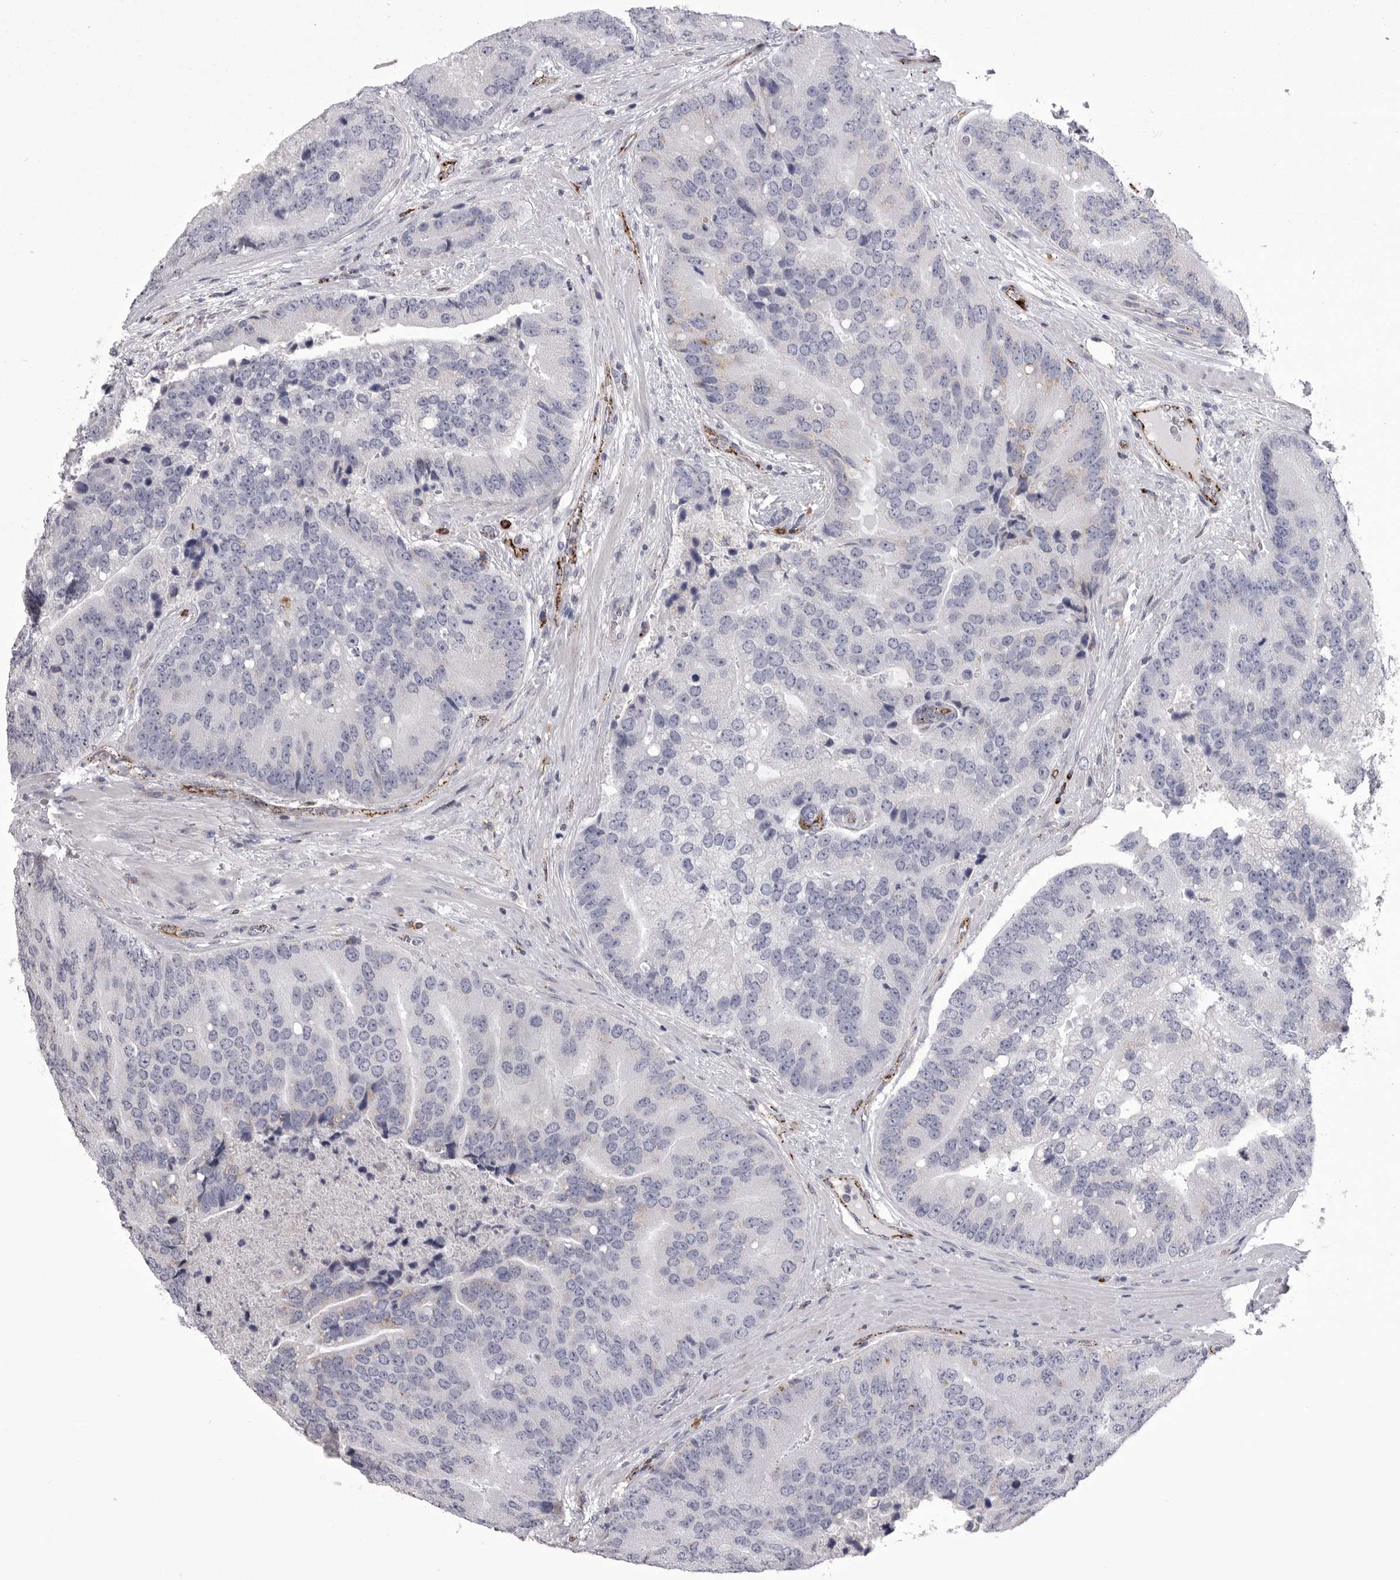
{"staining": {"intensity": "moderate", "quantity": "25%-75%", "location": "cytoplasmic/membranous"}, "tissue": "prostate cancer", "cell_type": "Tumor cells", "image_type": "cancer", "snomed": [{"axis": "morphology", "description": "Adenocarcinoma, High grade"}, {"axis": "topography", "description": "Prostate"}], "caption": "Protein expression by immunohistochemistry (IHC) exhibits moderate cytoplasmic/membranous staining in about 25%-75% of tumor cells in adenocarcinoma (high-grade) (prostate). (brown staining indicates protein expression, while blue staining denotes nuclei).", "gene": "PSPN", "patient": {"sex": "male", "age": 70}}